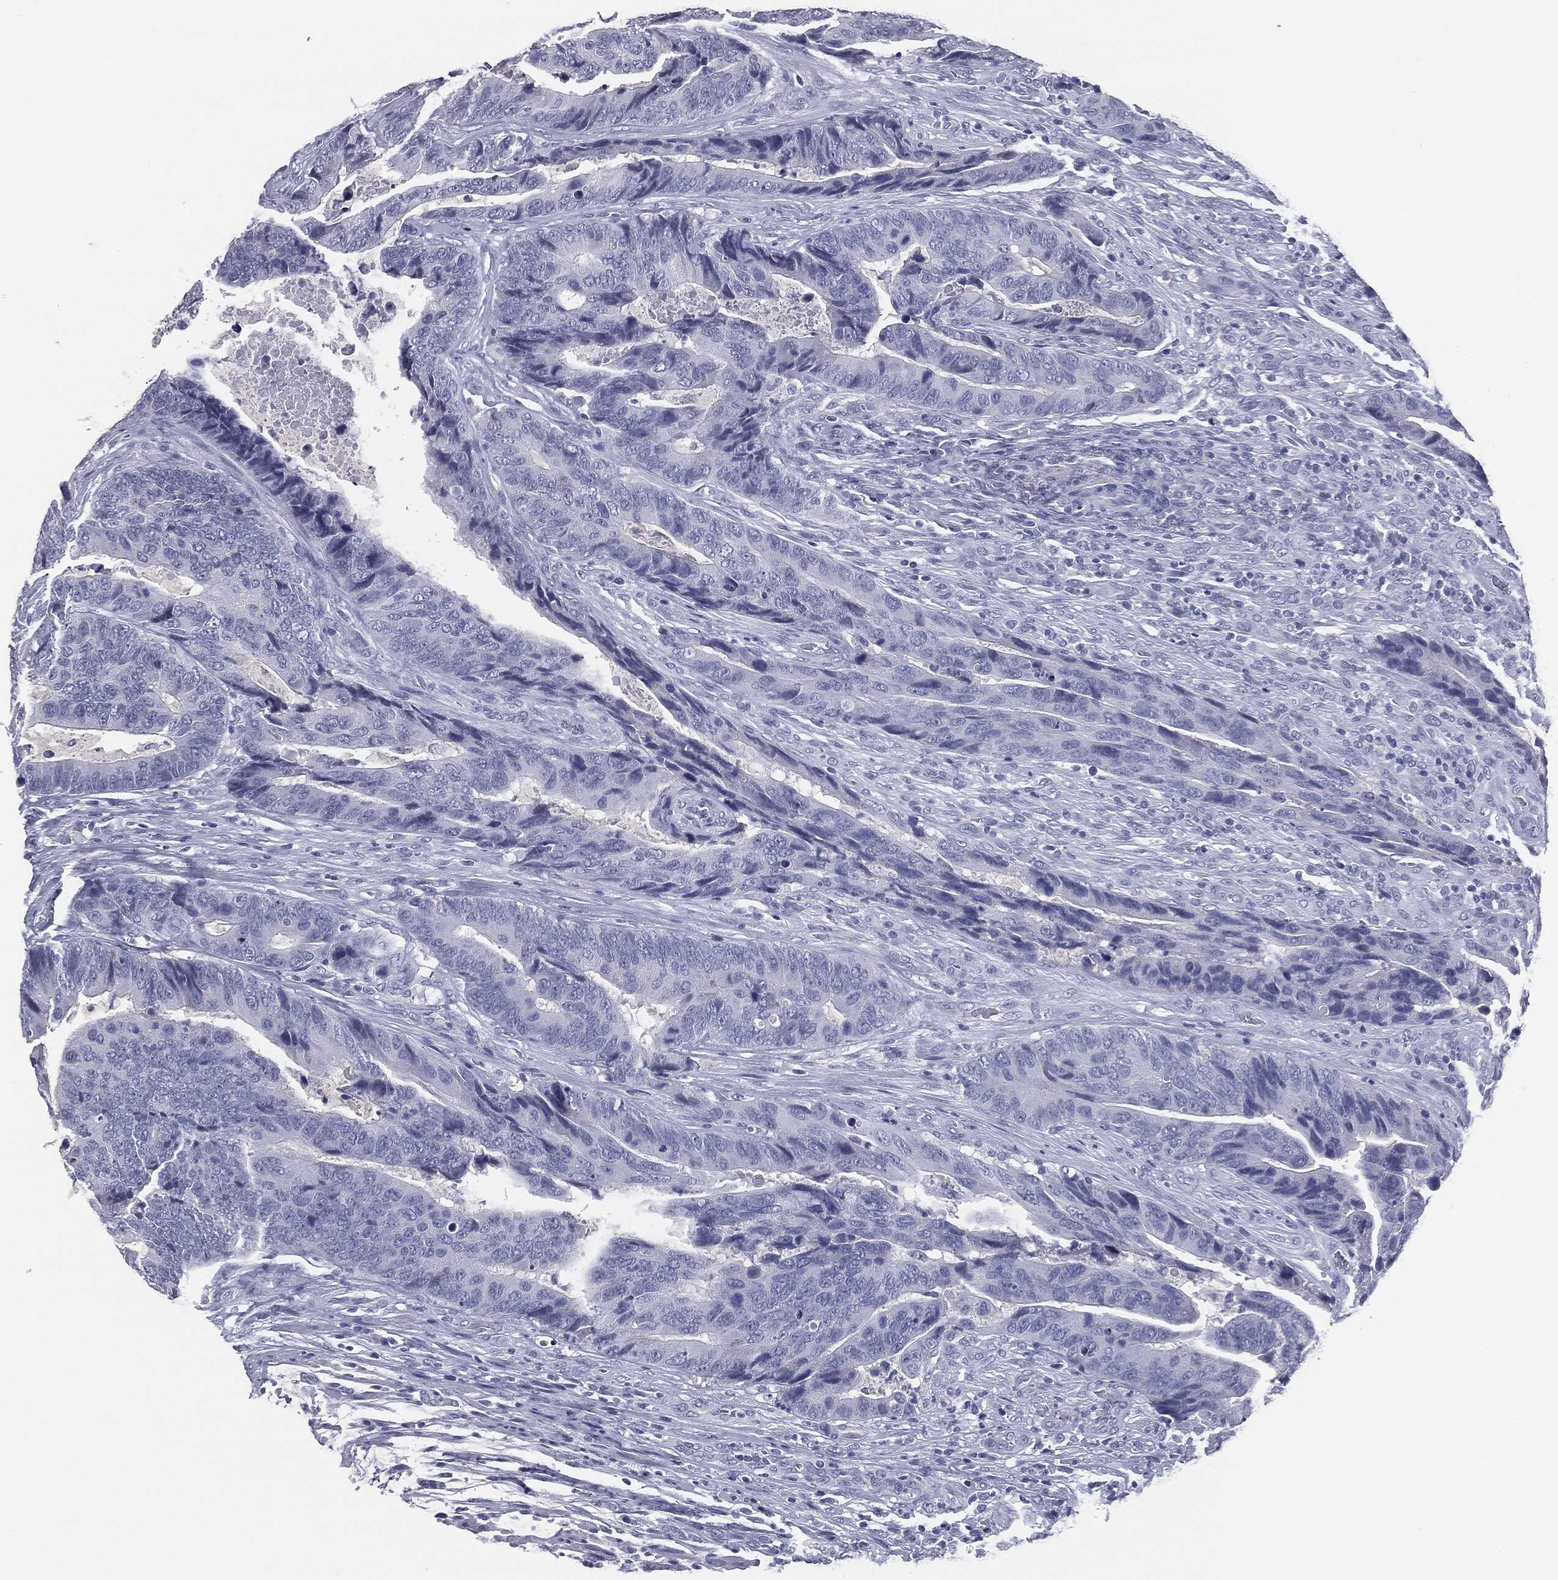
{"staining": {"intensity": "negative", "quantity": "none", "location": "none"}, "tissue": "colorectal cancer", "cell_type": "Tumor cells", "image_type": "cancer", "snomed": [{"axis": "morphology", "description": "Adenocarcinoma, NOS"}, {"axis": "topography", "description": "Colon"}], "caption": "High power microscopy micrograph of an immunohistochemistry (IHC) photomicrograph of colorectal cancer, revealing no significant positivity in tumor cells.", "gene": "AFP", "patient": {"sex": "female", "age": 56}}